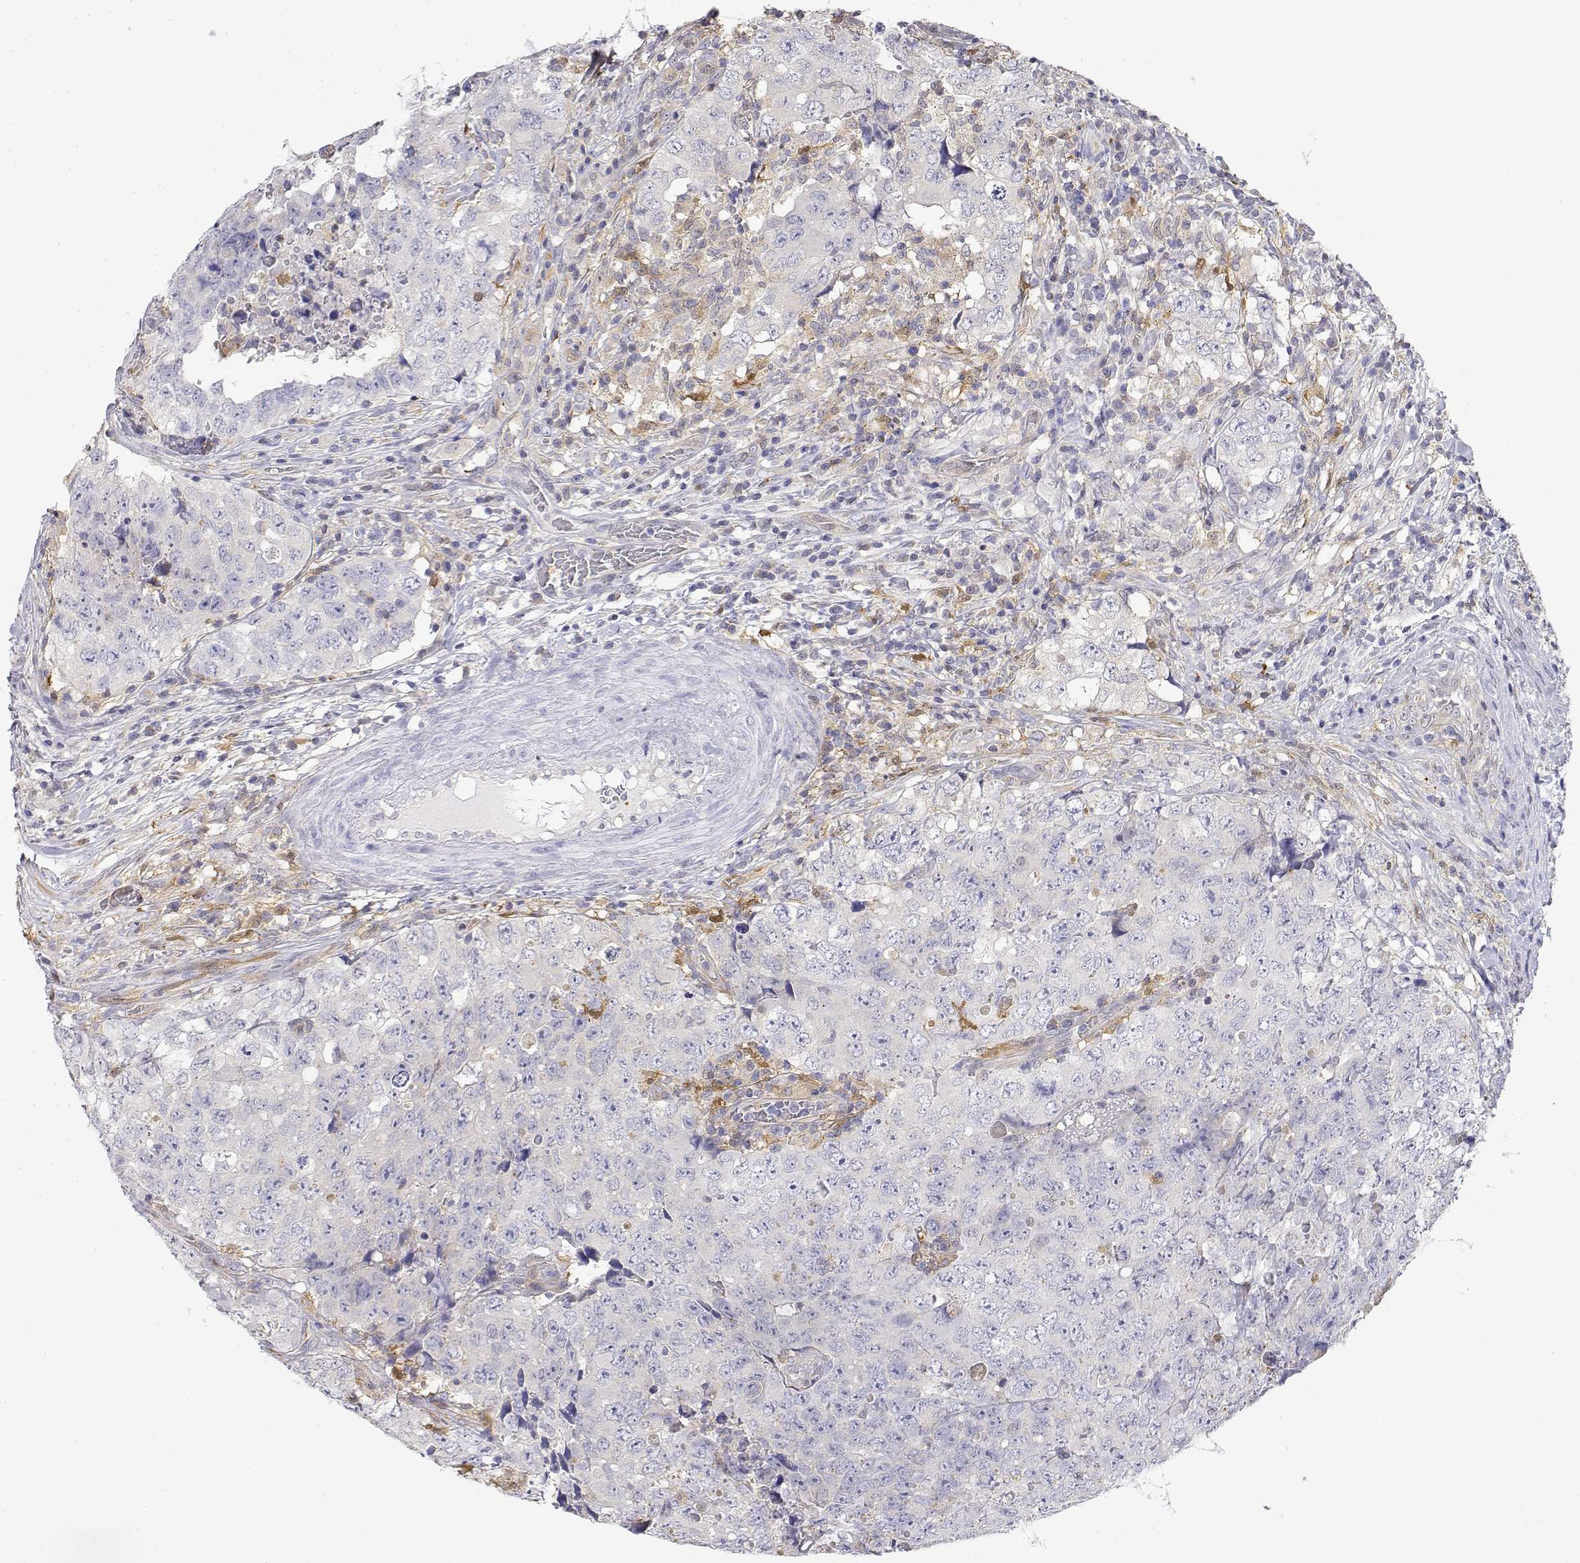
{"staining": {"intensity": "negative", "quantity": "none", "location": "none"}, "tissue": "testis cancer", "cell_type": "Tumor cells", "image_type": "cancer", "snomed": [{"axis": "morphology", "description": "Seminoma, NOS"}, {"axis": "topography", "description": "Testis"}], "caption": "Immunohistochemistry (IHC) histopathology image of testis seminoma stained for a protein (brown), which shows no positivity in tumor cells.", "gene": "ADA", "patient": {"sex": "male", "age": 34}}